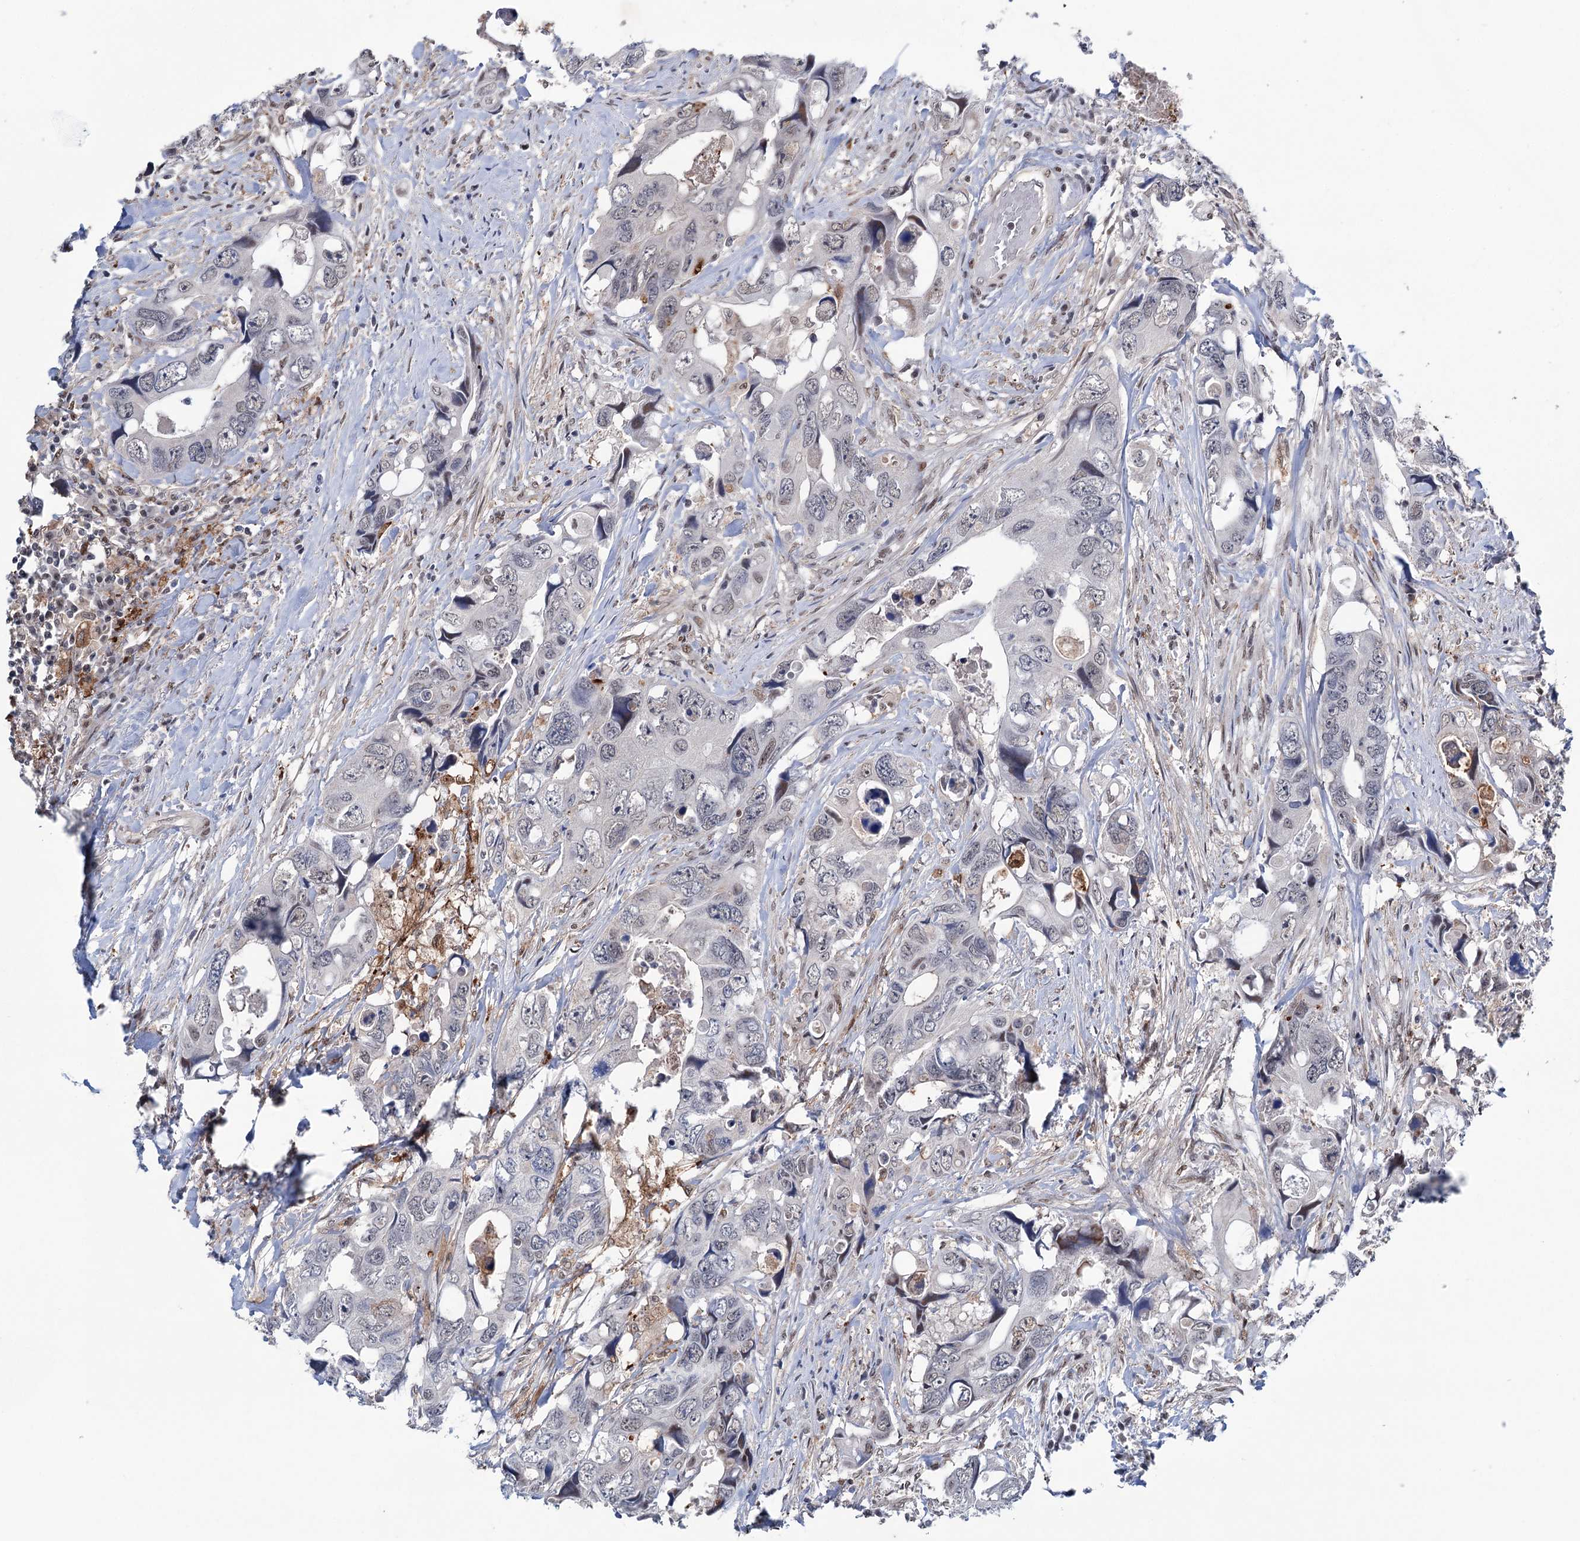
{"staining": {"intensity": "negative", "quantity": "none", "location": "none"}, "tissue": "colorectal cancer", "cell_type": "Tumor cells", "image_type": "cancer", "snomed": [{"axis": "morphology", "description": "Adenocarcinoma, NOS"}, {"axis": "topography", "description": "Rectum"}], "caption": "There is no significant staining in tumor cells of adenocarcinoma (colorectal).", "gene": "FAM53A", "patient": {"sex": "male", "age": 57}}